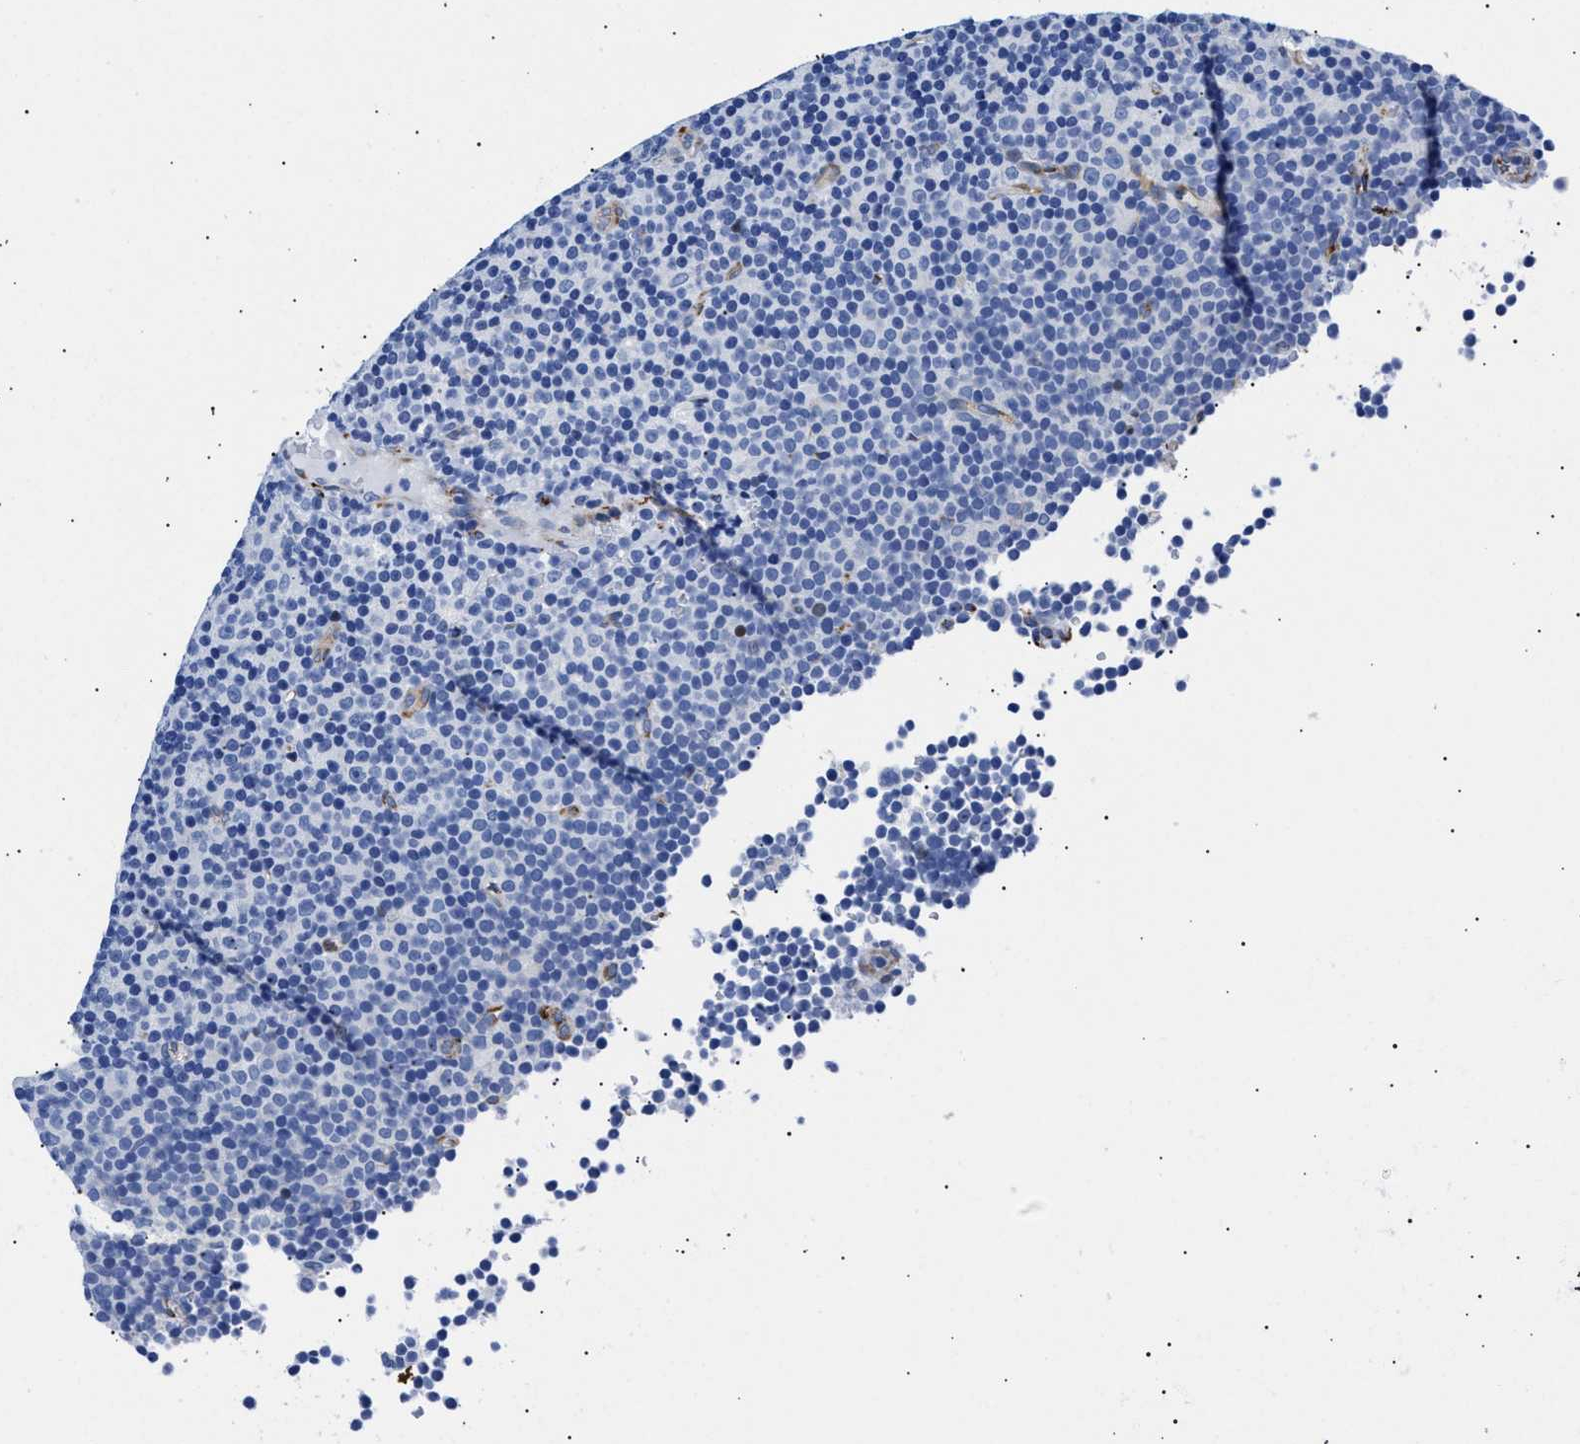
{"staining": {"intensity": "negative", "quantity": "none", "location": "none"}, "tissue": "lymphoma", "cell_type": "Tumor cells", "image_type": "cancer", "snomed": [{"axis": "morphology", "description": "Malignant lymphoma, non-Hodgkin's type, Low grade"}, {"axis": "topography", "description": "Lymph node"}], "caption": "Immunohistochemical staining of human malignant lymphoma, non-Hodgkin's type (low-grade) demonstrates no significant positivity in tumor cells.", "gene": "HEMGN", "patient": {"sex": "female", "age": 67}}